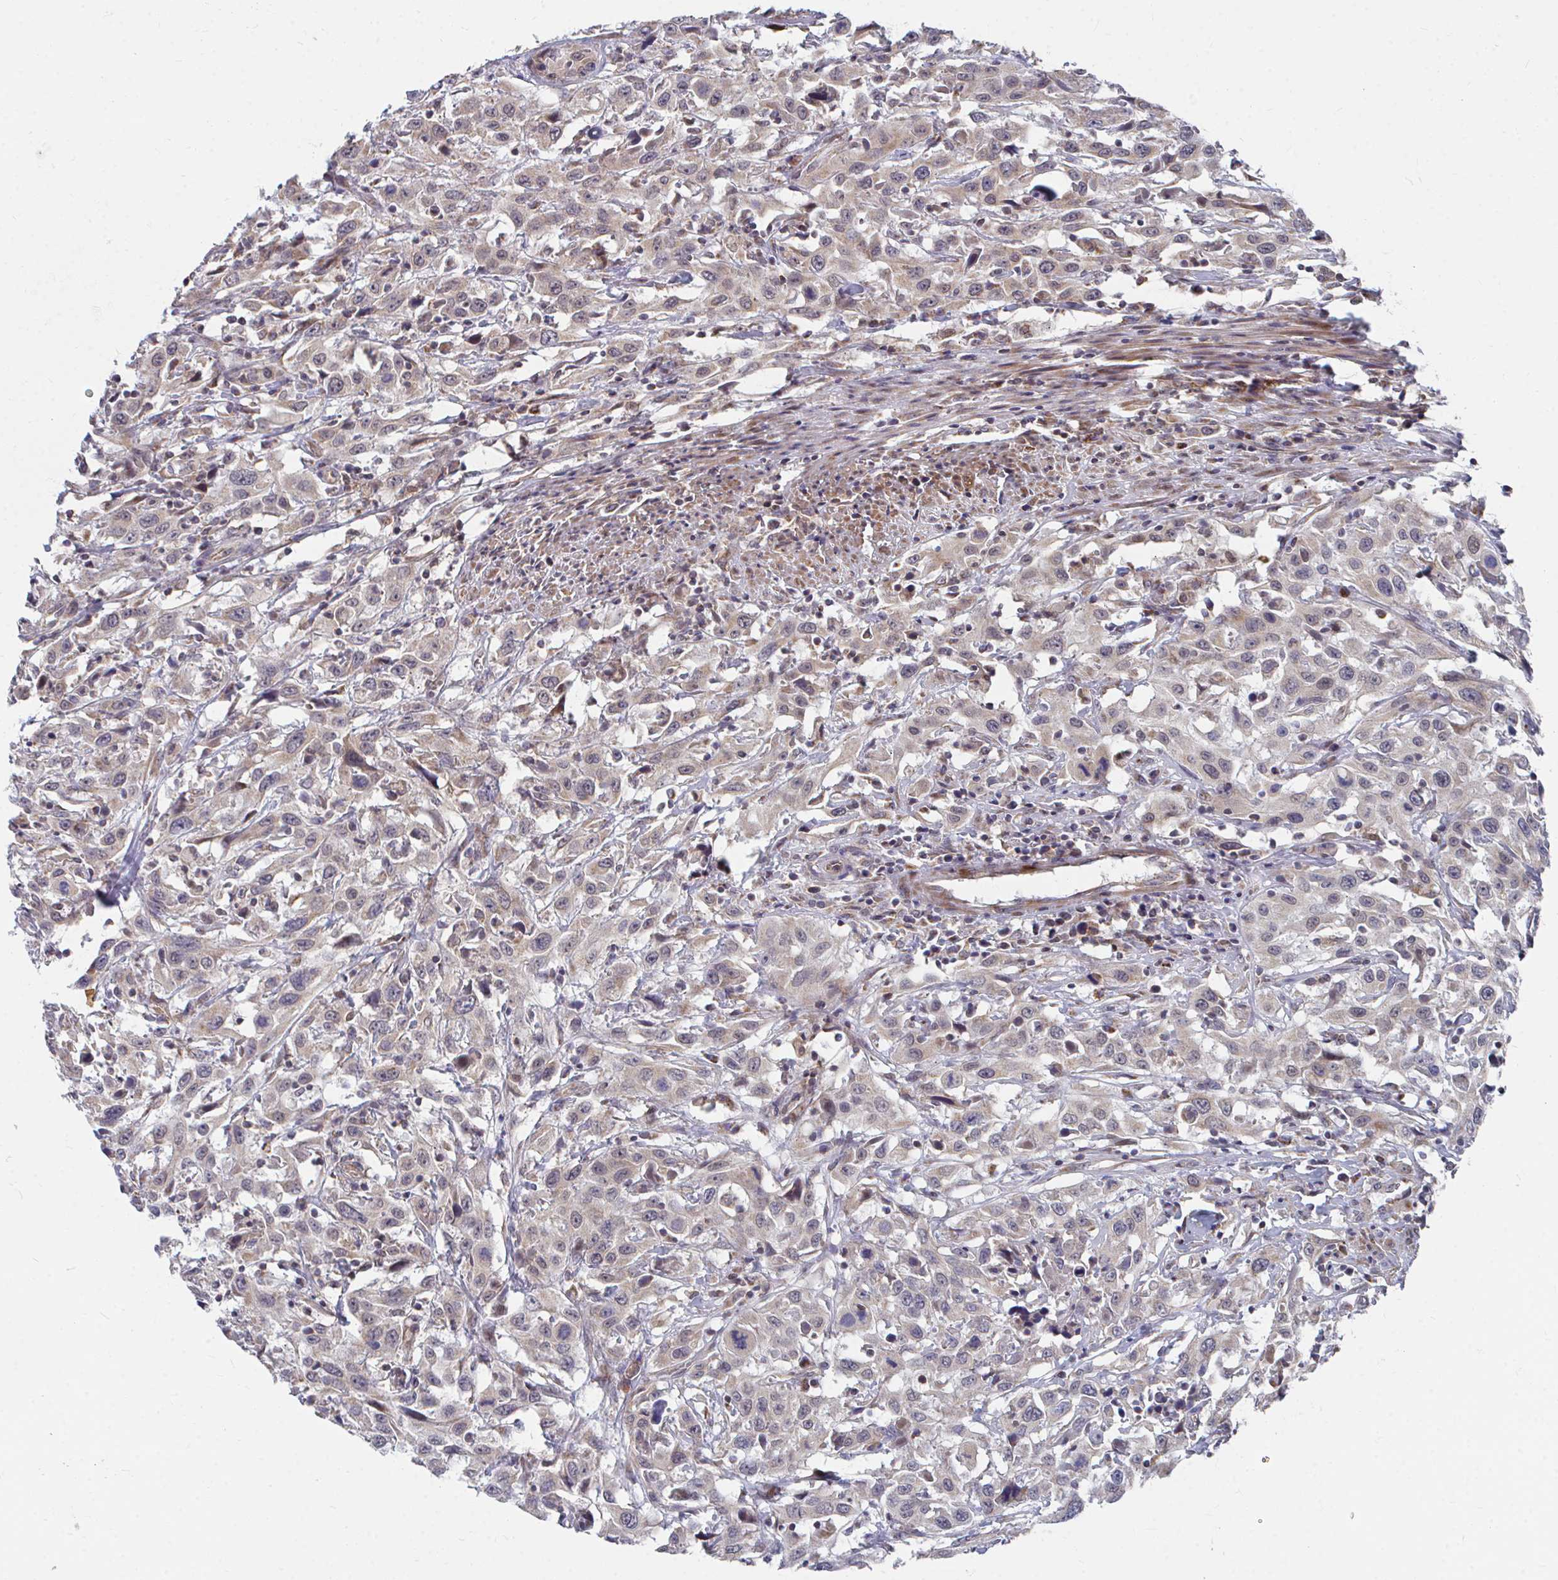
{"staining": {"intensity": "weak", "quantity": "25%-75%", "location": "cytoplasmic/membranous"}, "tissue": "urothelial cancer", "cell_type": "Tumor cells", "image_type": "cancer", "snomed": [{"axis": "morphology", "description": "Urothelial carcinoma, High grade"}, {"axis": "topography", "description": "Urinary bladder"}], "caption": "Brown immunohistochemical staining in human urothelial cancer displays weak cytoplasmic/membranous staining in about 25%-75% of tumor cells.", "gene": "PEX3", "patient": {"sex": "male", "age": 61}}